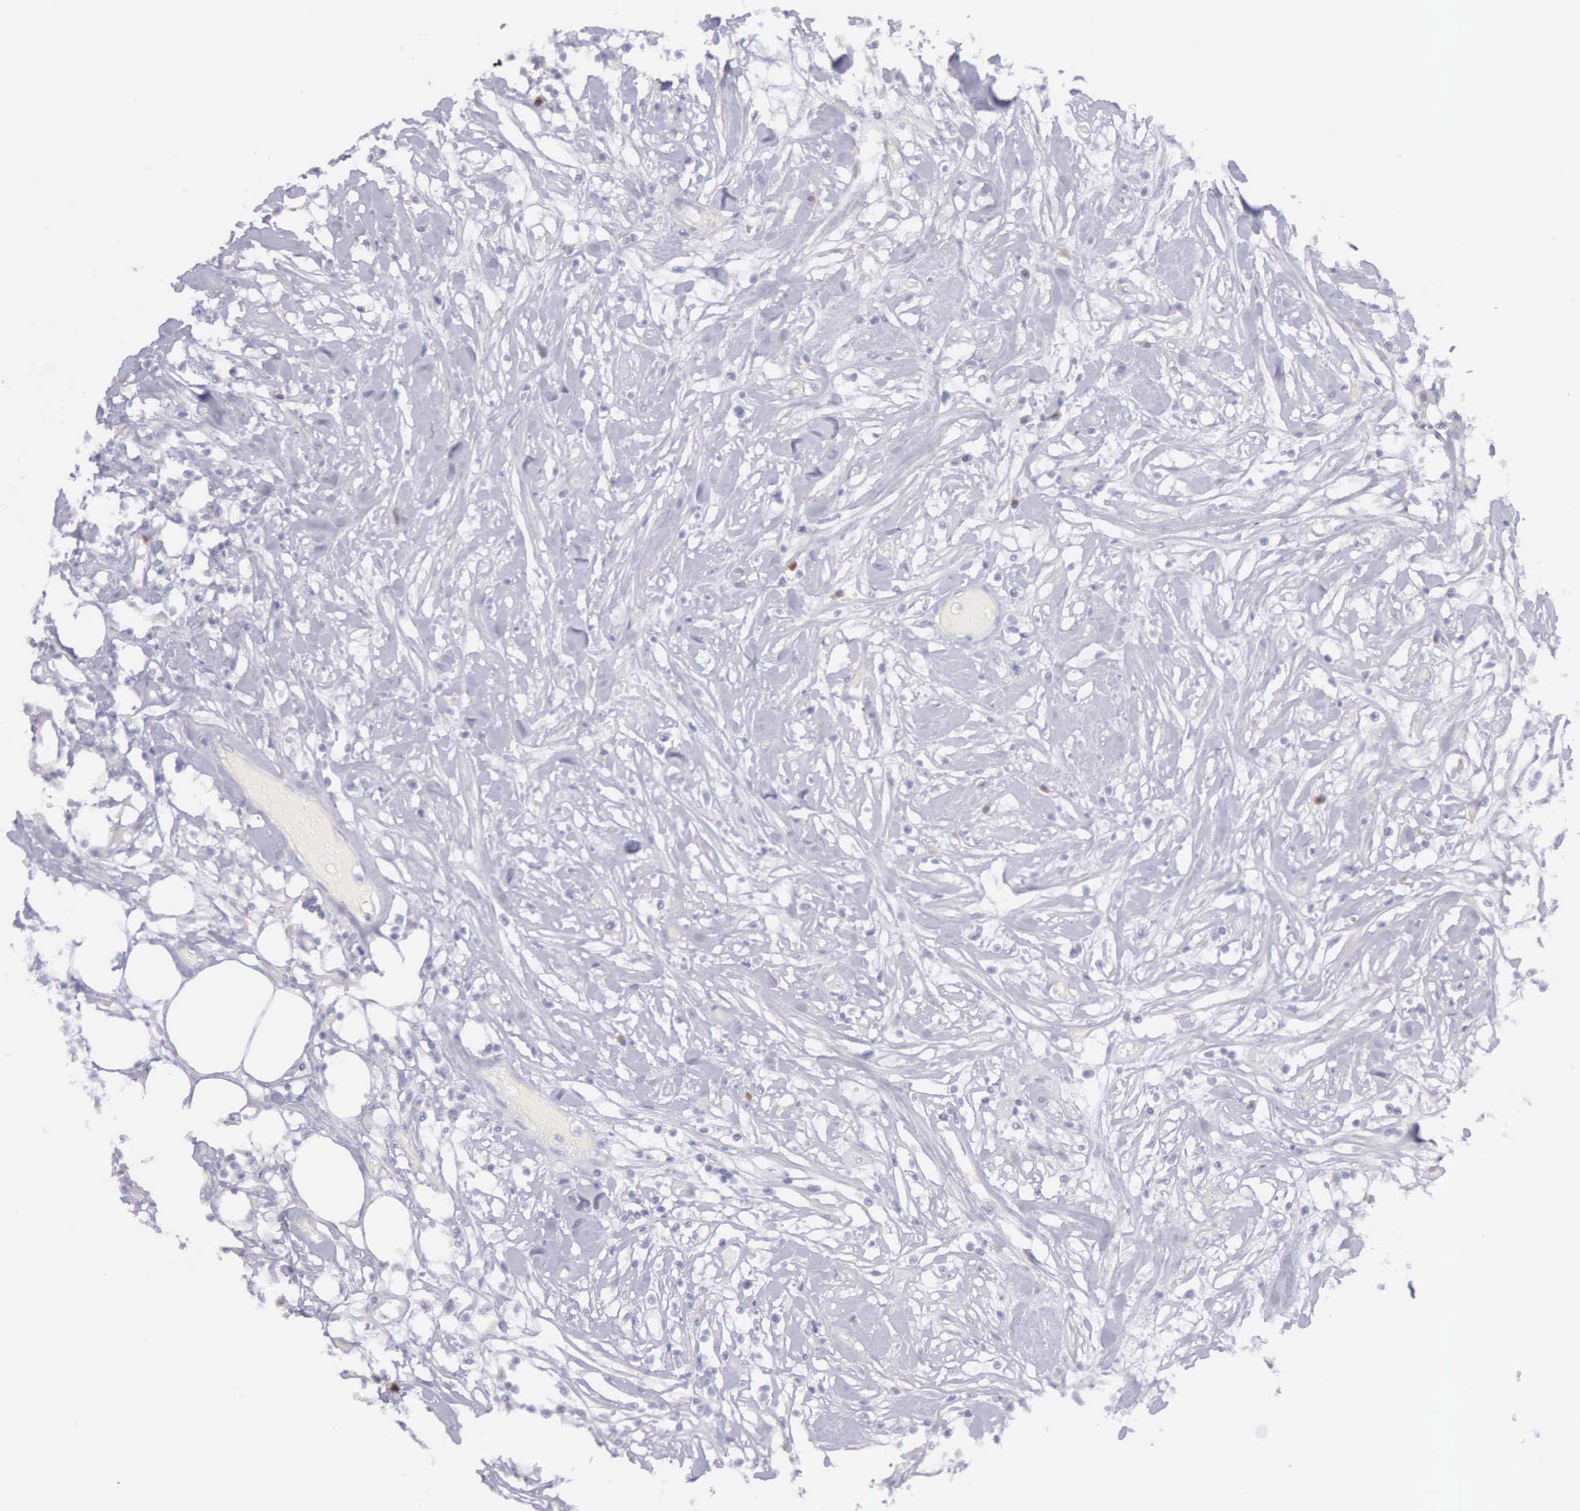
{"staining": {"intensity": "weak", "quantity": "<25%", "location": "cytoplasmic/membranous"}, "tissue": "lymphoma", "cell_type": "Tumor cells", "image_type": "cancer", "snomed": [{"axis": "morphology", "description": "Malignant lymphoma, non-Hodgkin's type, High grade"}, {"axis": "topography", "description": "Colon"}], "caption": "Protein analysis of lymphoma displays no significant expression in tumor cells.", "gene": "ARFGAP3", "patient": {"sex": "male", "age": 82}}